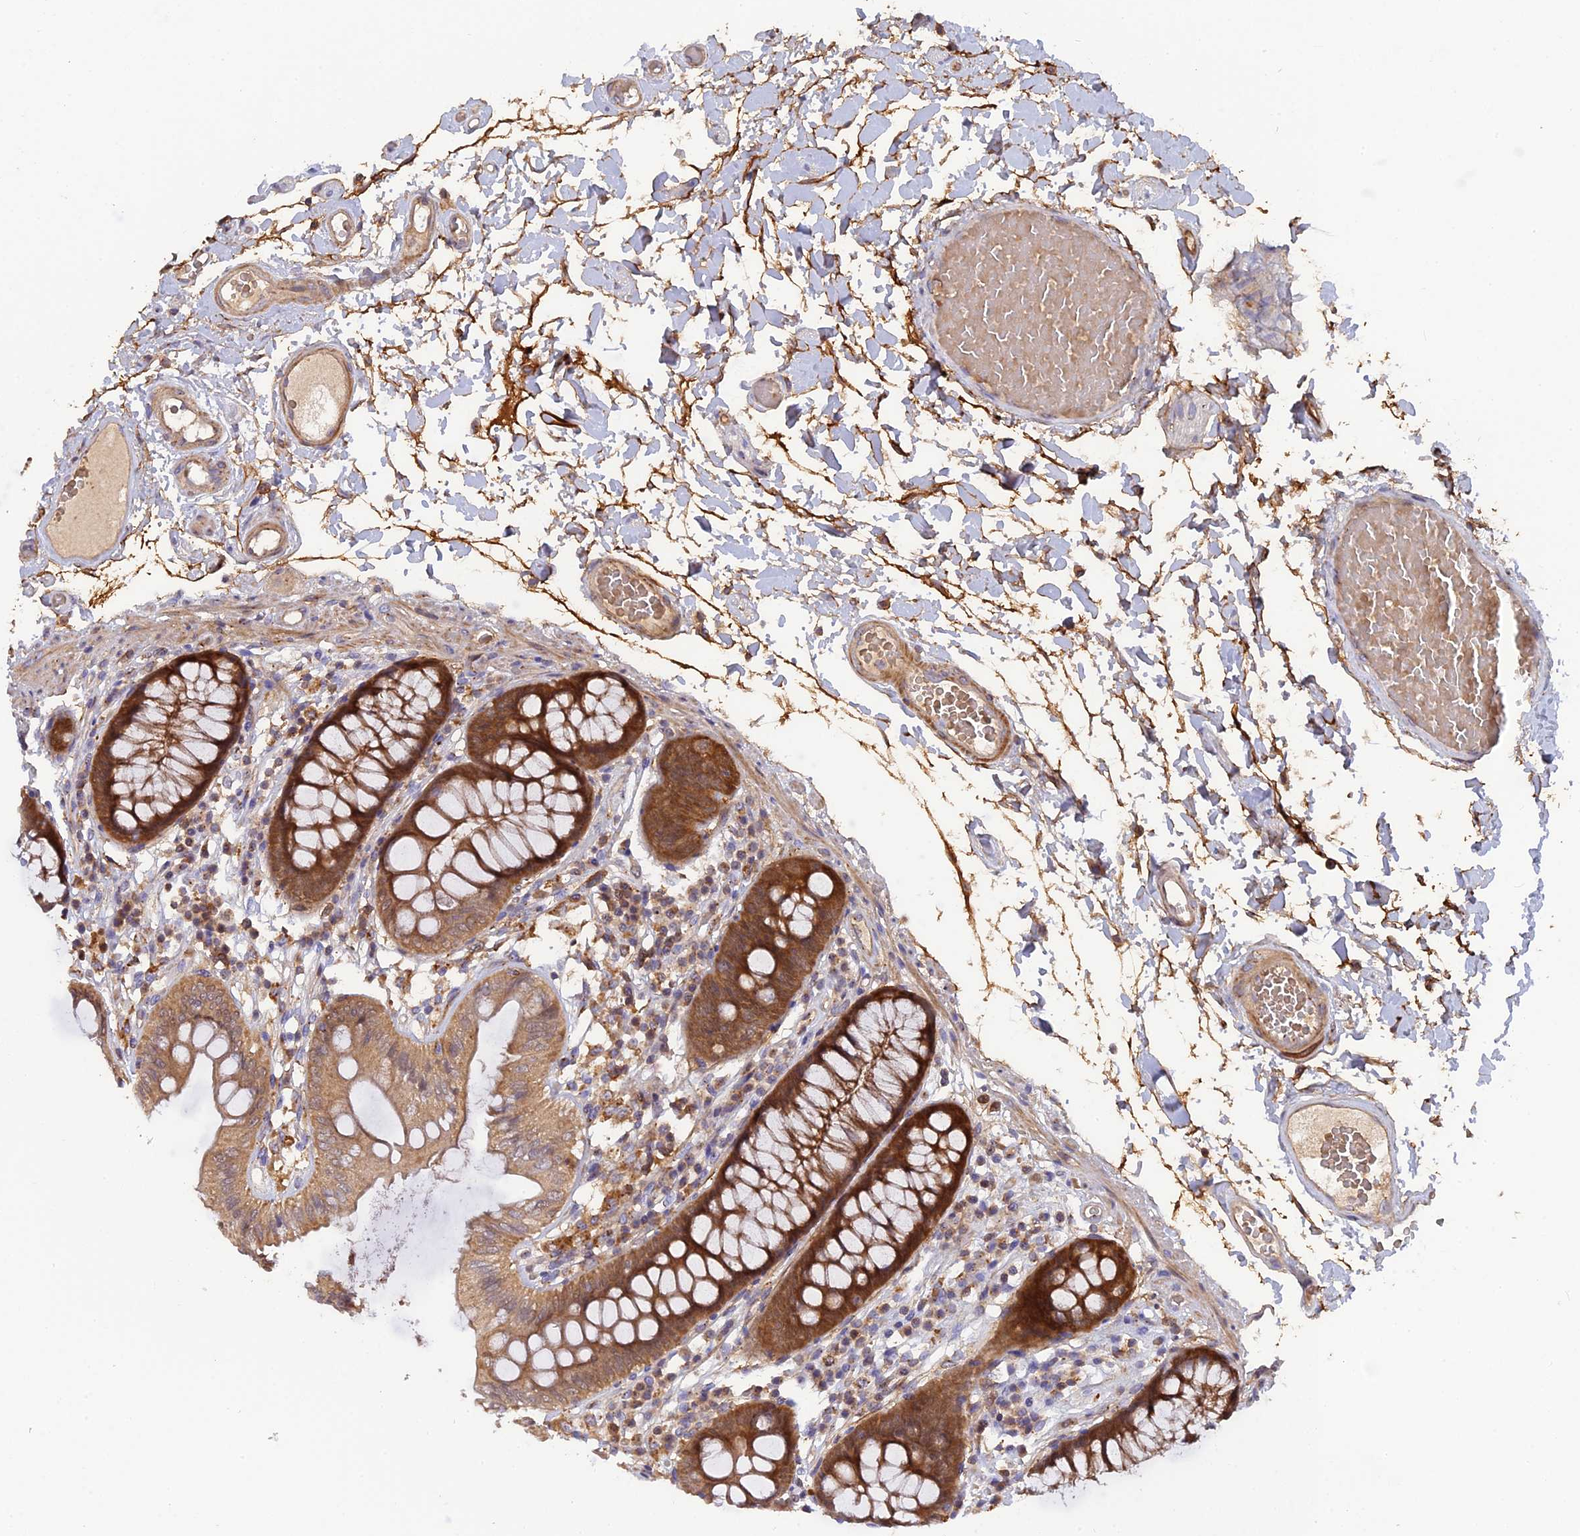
{"staining": {"intensity": "moderate", "quantity": "25%-75%", "location": "cytoplasmic/membranous"}, "tissue": "colon", "cell_type": "Endothelial cells", "image_type": "normal", "snomed": [{"axis": "morphology", "description": "Normal tissue, NOS"}, {"axis": "topography", "description": "Colon"}], "caption": "Immunohistochemistry of normal human colon reveals medium levels of moderate cytoplasmic/membranous staining in approximately 25%-75% of endothelial cells.", "gene": "RPIA", "patient": {"sex": "male", "age": 84}}